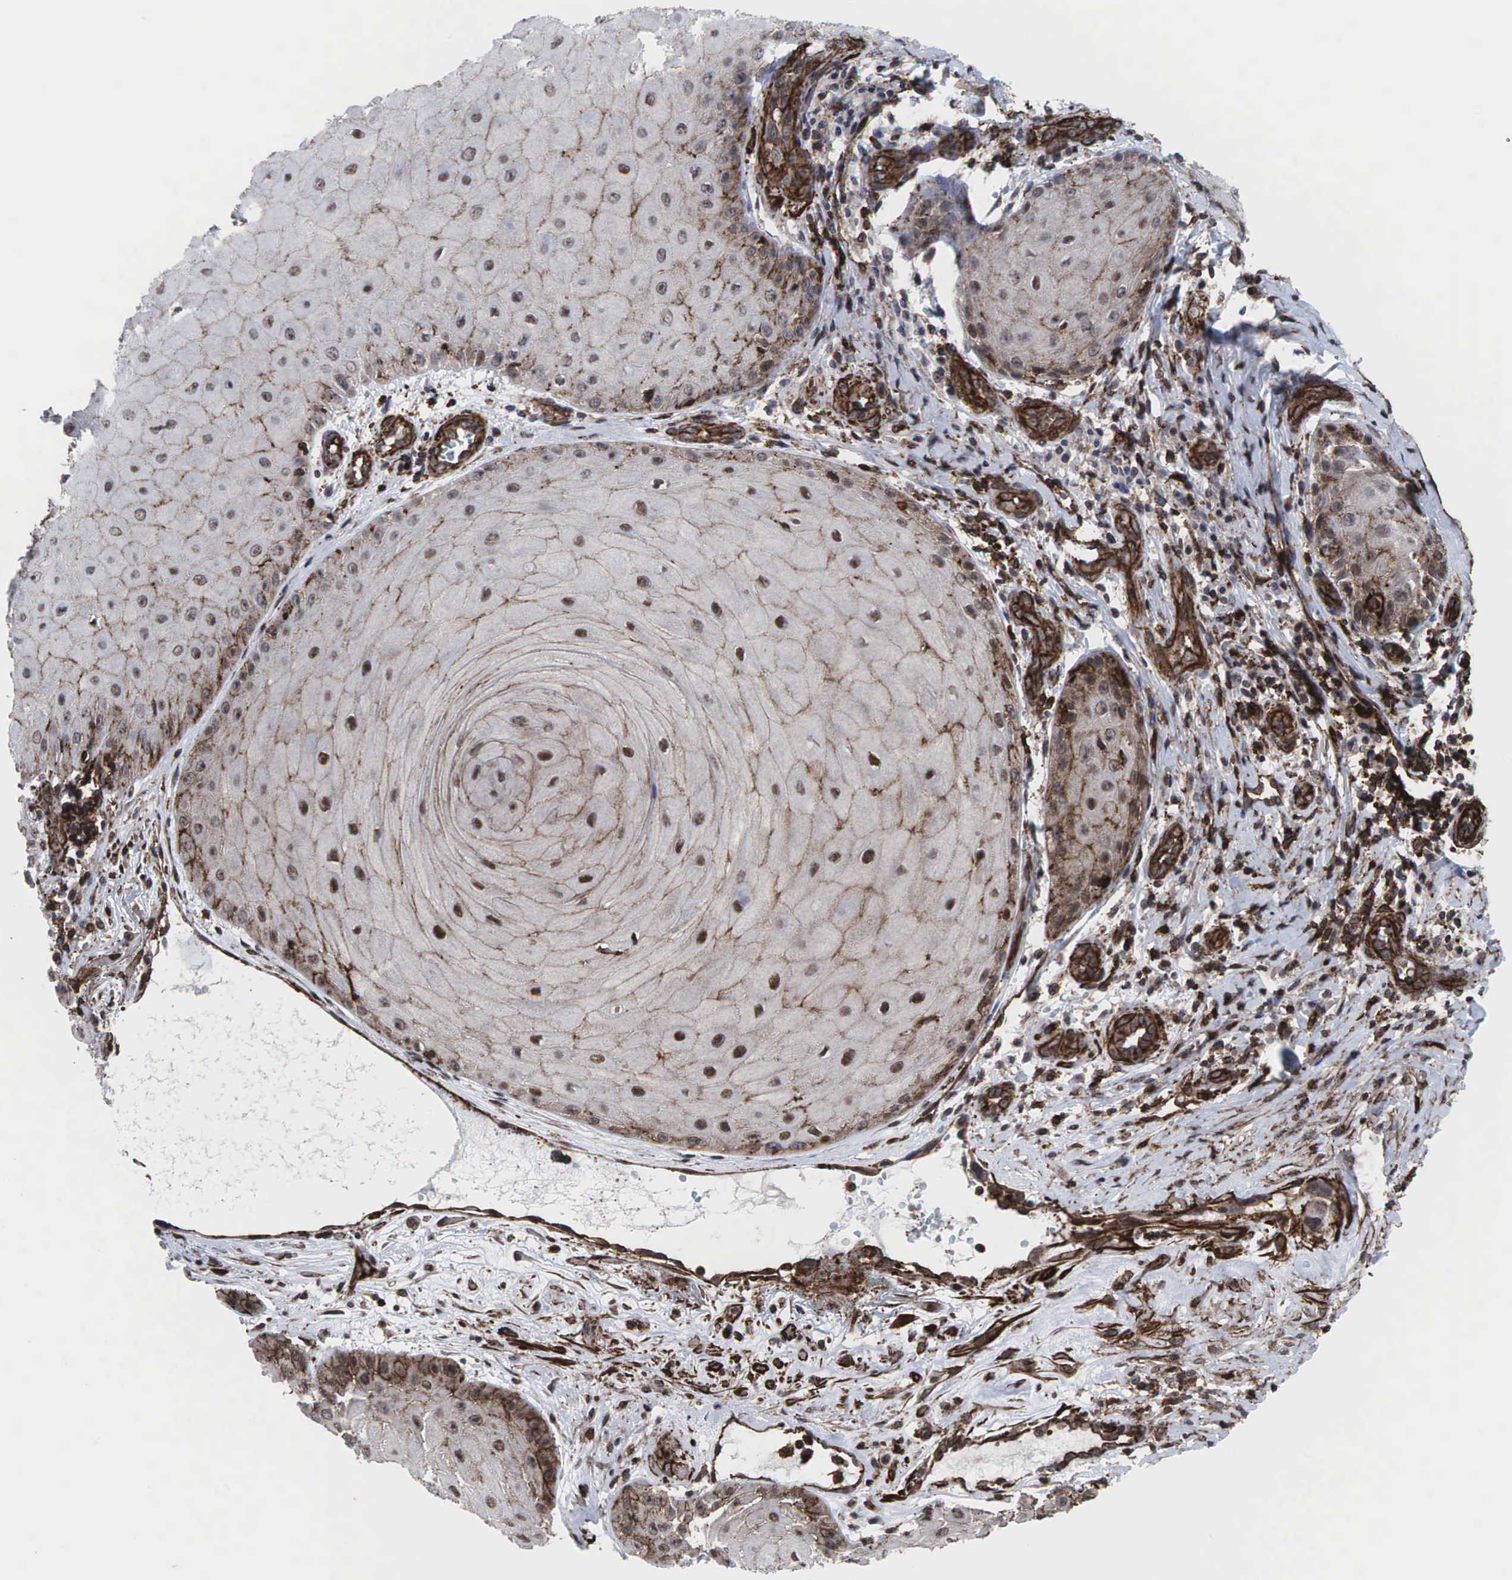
{"staining": {"intensity": "weak", "quantity": ">75%", "location": "cytoplasmic/membranous,nuclear"}, "tissue": "skin cancer", "cell_type": "Tumor cells", "image_type": "cancer", "snomed": [{"axis": "morphology", "description": "Squamous cell carcinoma, NOS"}, {"axis": "topography", "description": "Skin"}], "caption": "A brown stain shows weak cytoplasmic/membranous and nuclear positivity of a protein in skin cancer tumor cells. (DAB = brown stain, brightfield microscopy at high magnification).", "gene": "GPRASP1", "patient": {"sex": "male", "age": 57}}